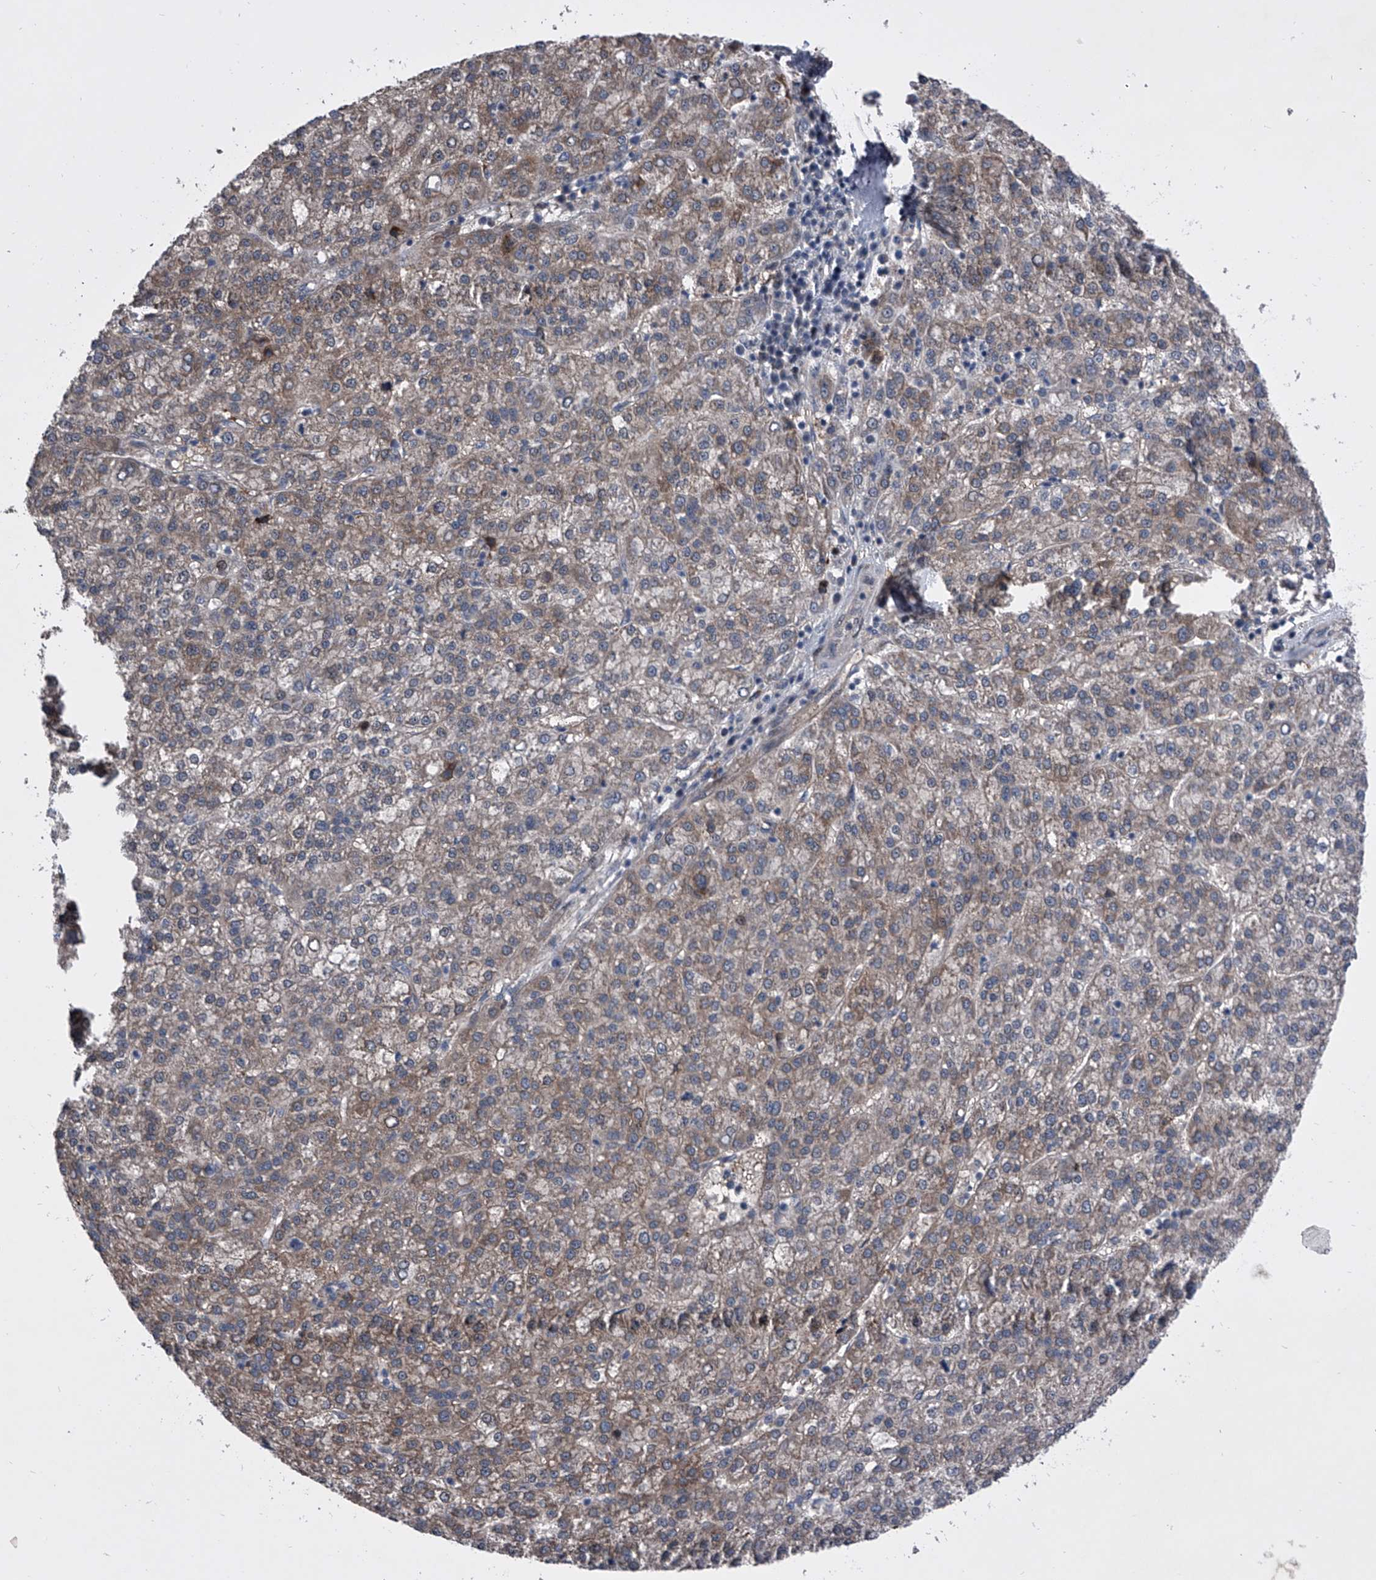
{"staining": {"intensity": "weak", "quantity": ">75%", "location": "cytoplasmic/membranous"}, "tissue": "liver cancer", "cell_type": "Tumor cells", "image_type": "cancer", "snomed": [{"axis": "morphology", "description": "Carcinoma, Hepatocellular, NOS"}, {"axis": "topography", "description": "Liver"}], "caption": "A photomicrograph showing weak cytoplasmic/membranous positivity in approximately >75% of tumor cells in liver cancer (hepatocellular carcinoma), as visualized by brown immunohistochemical staining.", "gene": "ELK4", "patient": {"sex": "female", "age": 58}}